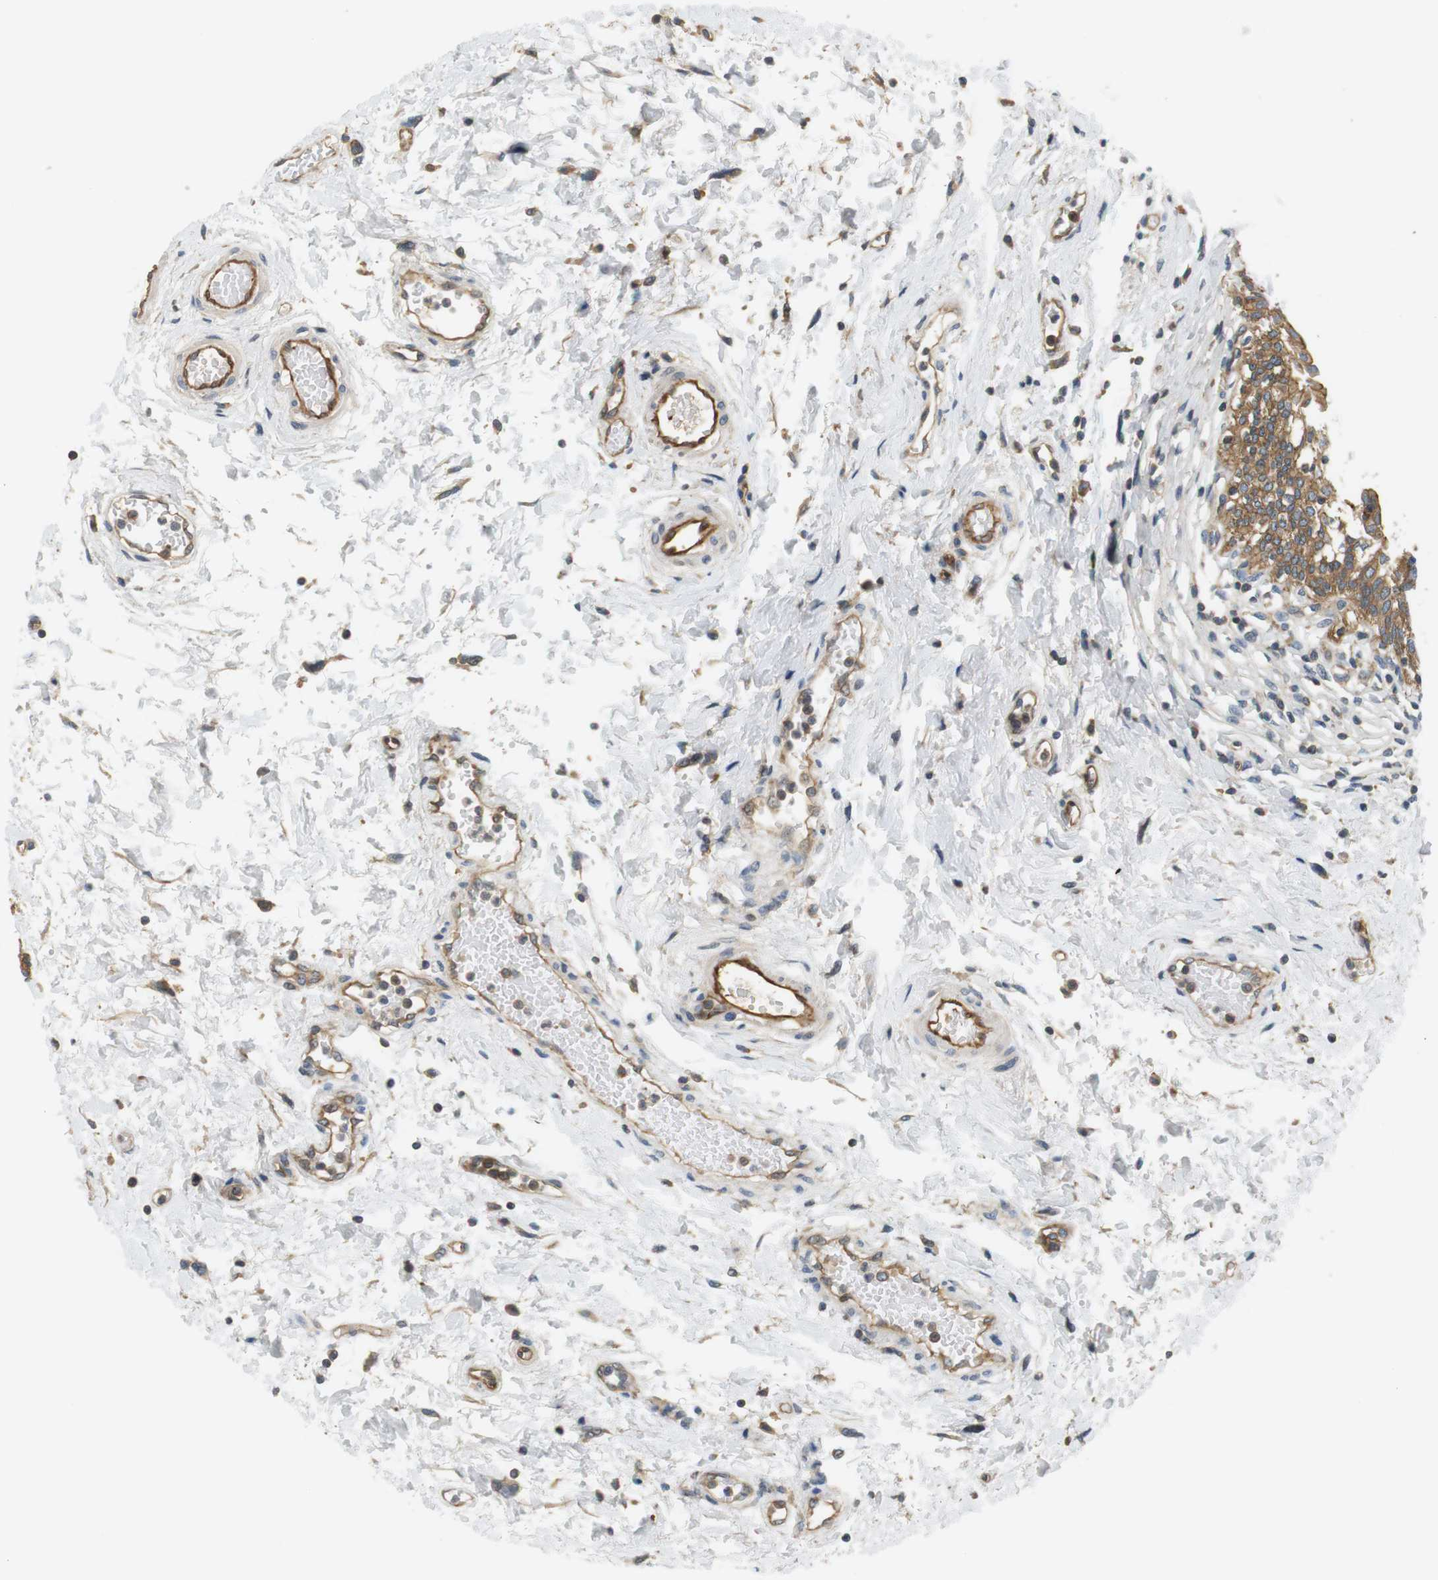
{"staining": {"intensity": "moderate", "quantity": ">75%", "location": "cytoplasmic/membranous"}, "tissue": "urinary bladder", "cell_type": "Urothelial cells", "image_type": "normal", "snomed": [{"axis": "morphology", "description": "Normal tissue, NOS"}, {"axis": "topography", "description": "Urinary bladder"}], "caption": "Immunohistochemical staining of benign human urinary bladder demonstrates >75% levels of moderate cytoplasmic/membranous protein expression in approximately >75% of urothelial cells. Nuclei are stained in blue.", "gene": "SH3GLB1", "patient": {"sex": "male", "age": 55}}